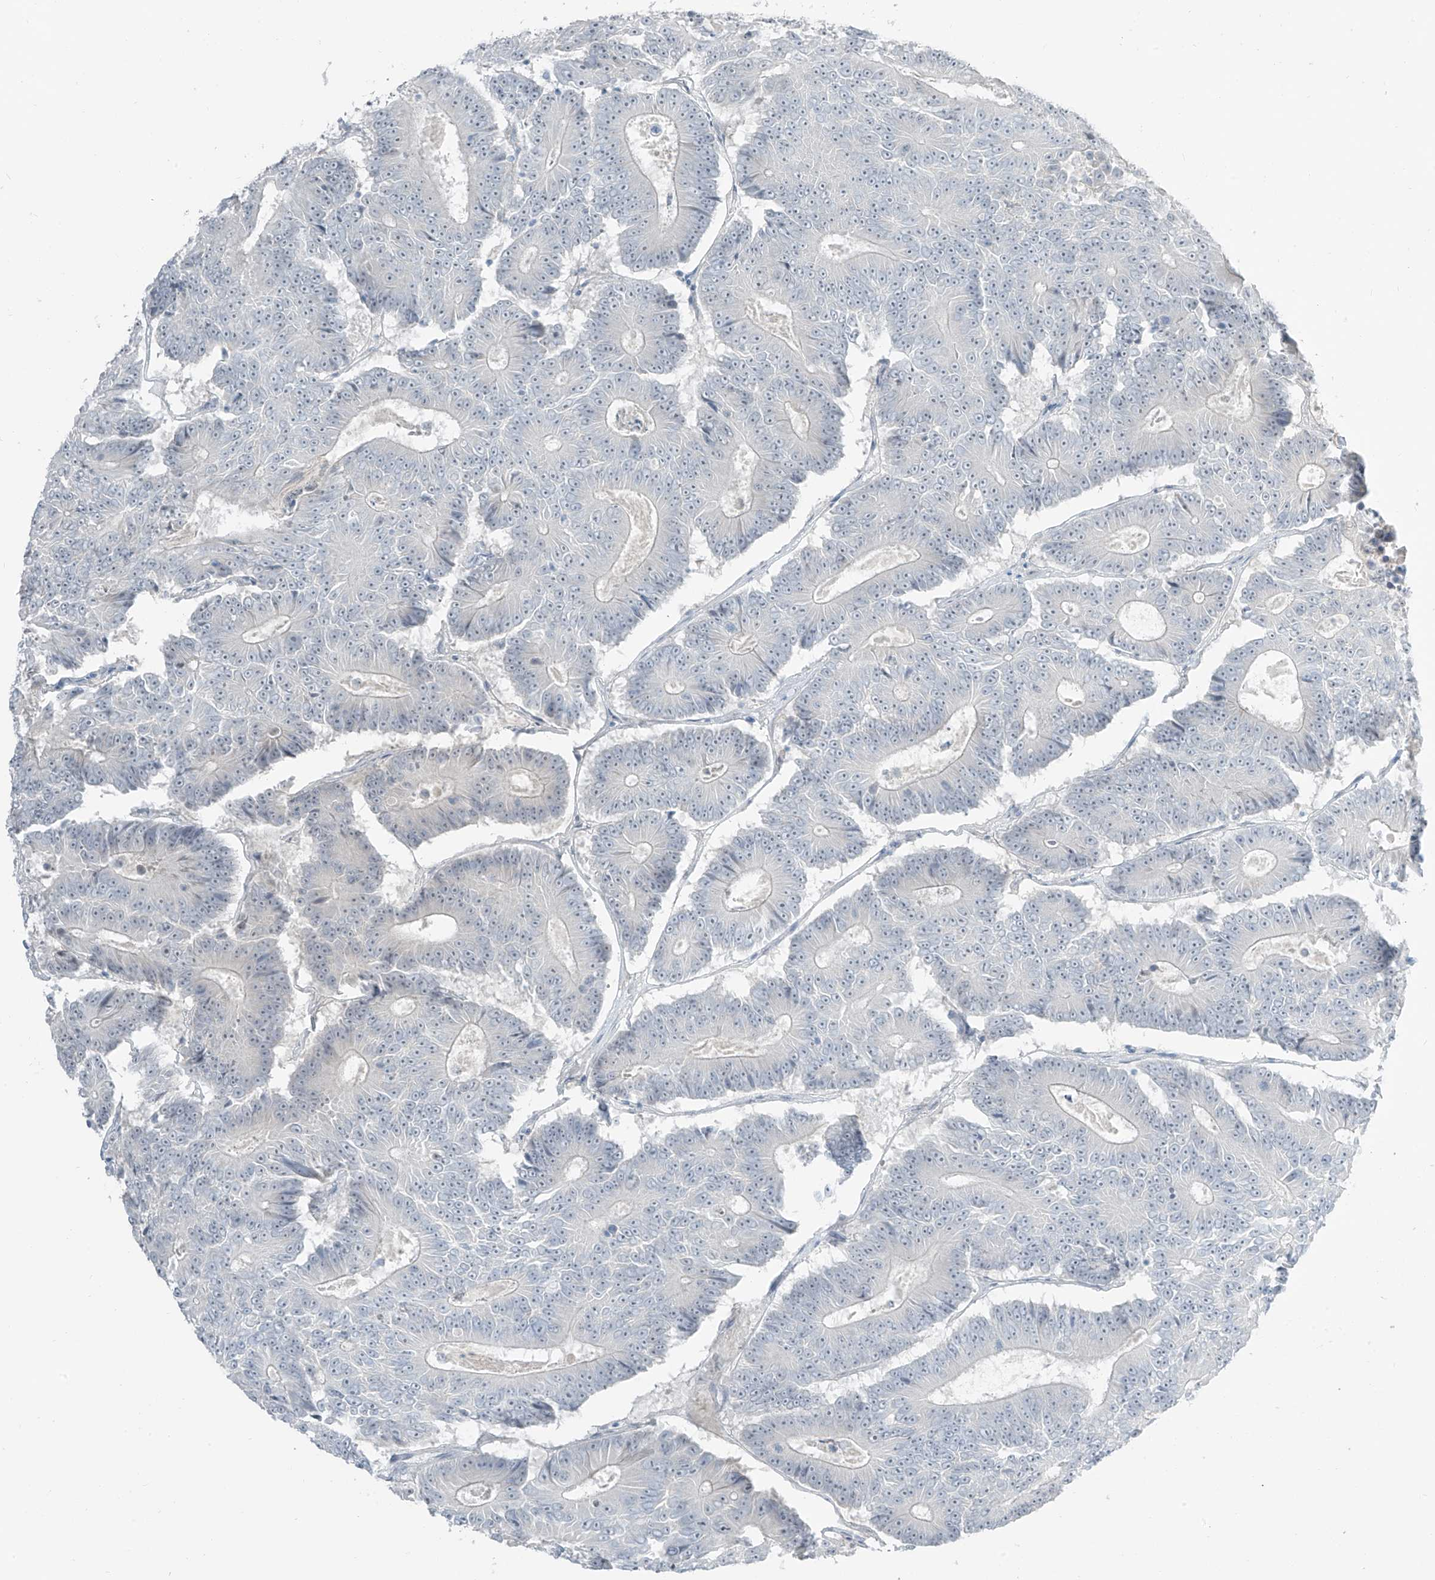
{"staining": {"intensity": "negative", "quantity": "none", "location": "none"}, "tissue": "colorectal cancer", "cell_type": "Tumor cells", "image_type": "cancer", "snomed": [{"axis": "morphology", "description": "Adenocarcinoma, NOS"}, {"axis": "topography", "description": "Colon"}], "caption": "Micrograph shows no protein staining in tumor cells of adenocarcinoma (colorectal) tissue.", "gene": "PRDM6", "patient": {"sex": "male", "age": 83}}